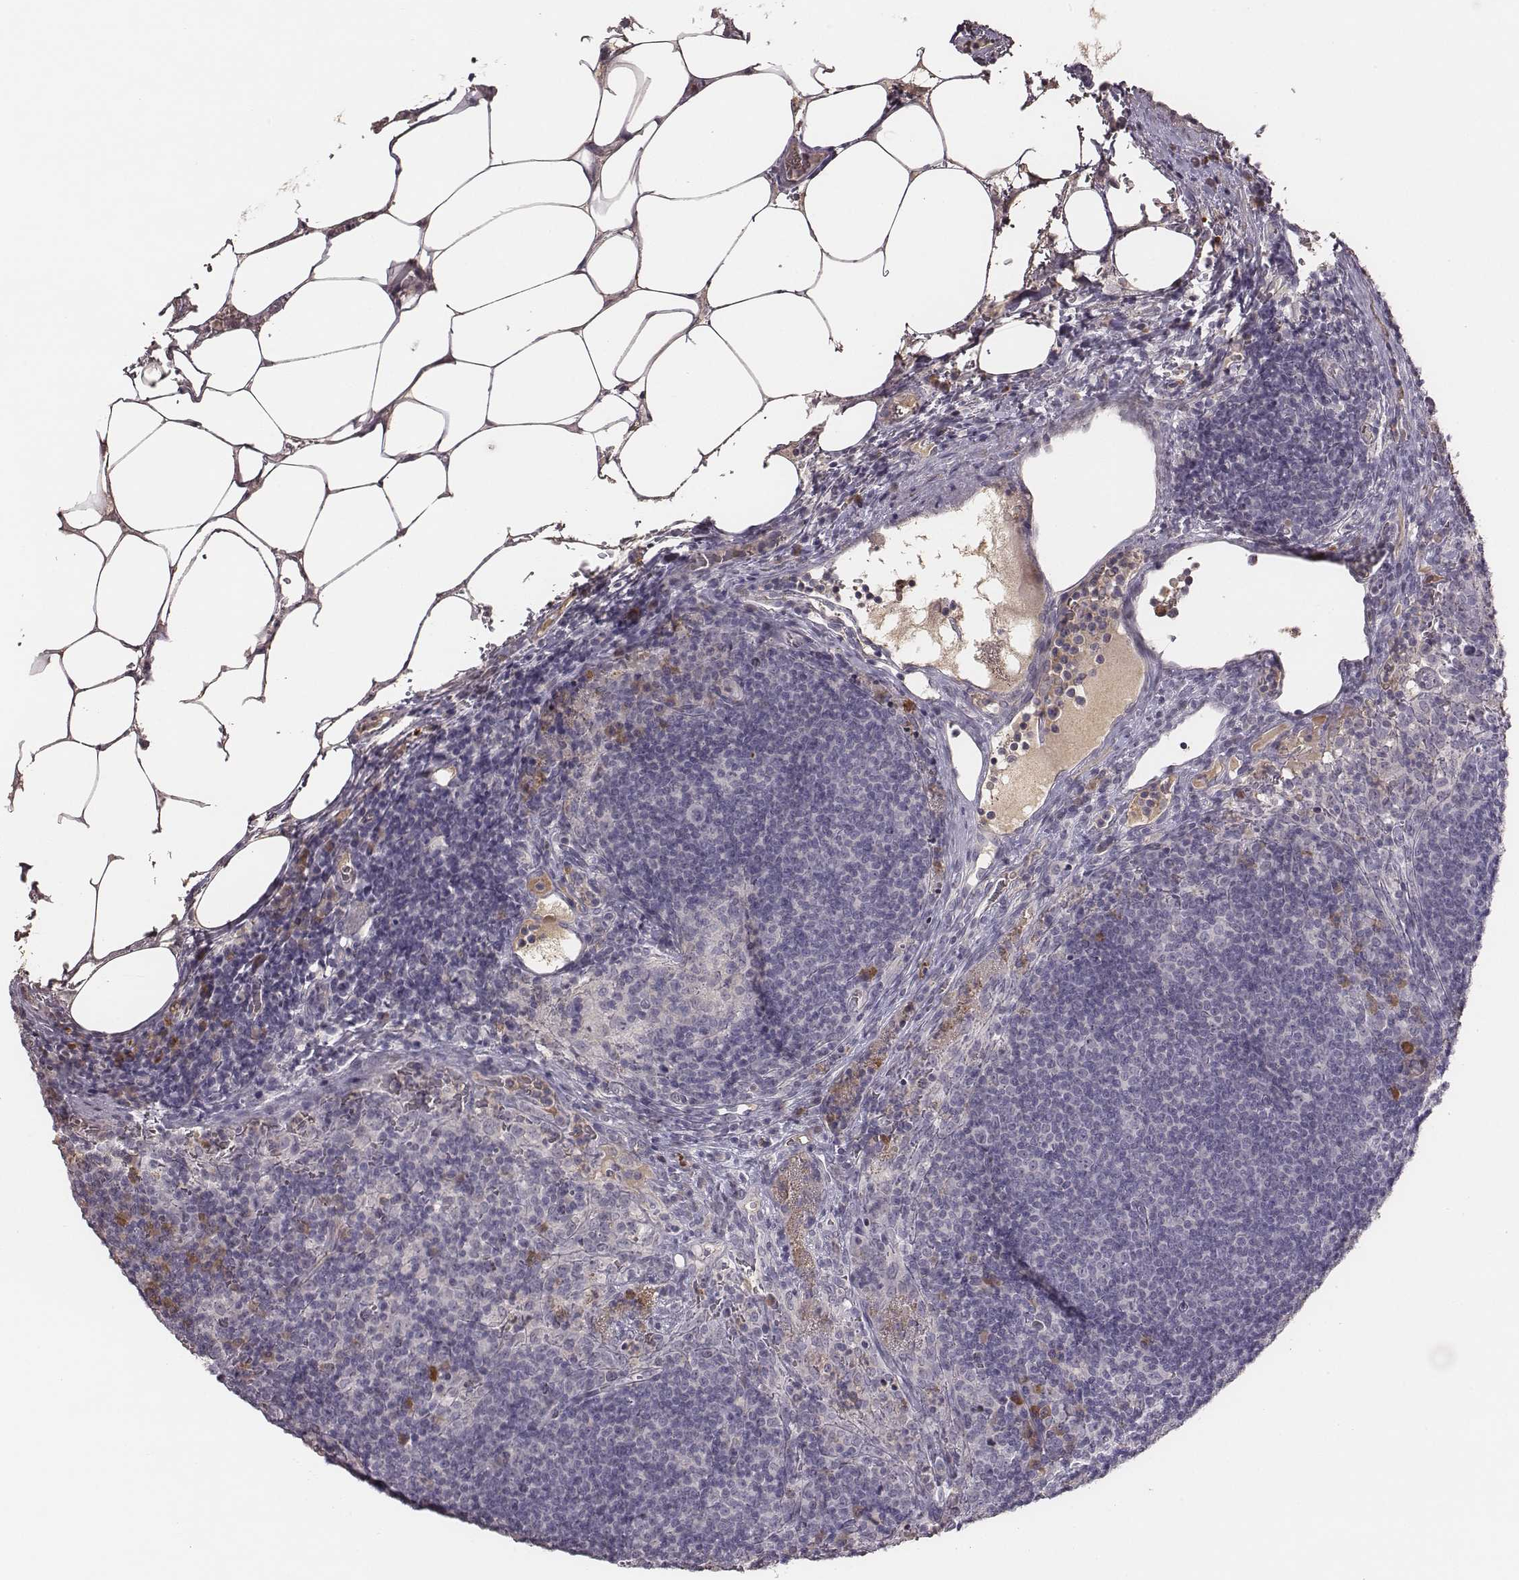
{"staining": {"intensity": "negative", "quantity": "none", "location": "none"}, "tissue": "lymph node", "cell_type": "Germinal center cells", "image_type": "normal", "snomed": [{"axis": "morphology", "description": "Normal tissue, NOS"}, {"axis": "topography", "description": "Lymph node"}], "caption": "Germinal center cells show no significant positivity in unremarkable lymph node. Brightfield microscopy of immunohistochemistry (IHC) stained with DAB (brown) and hematoxylin (blue), captured at high magnification.", "gene": "SLC22A6", "patient": {"sex": "male", "age": 67}}